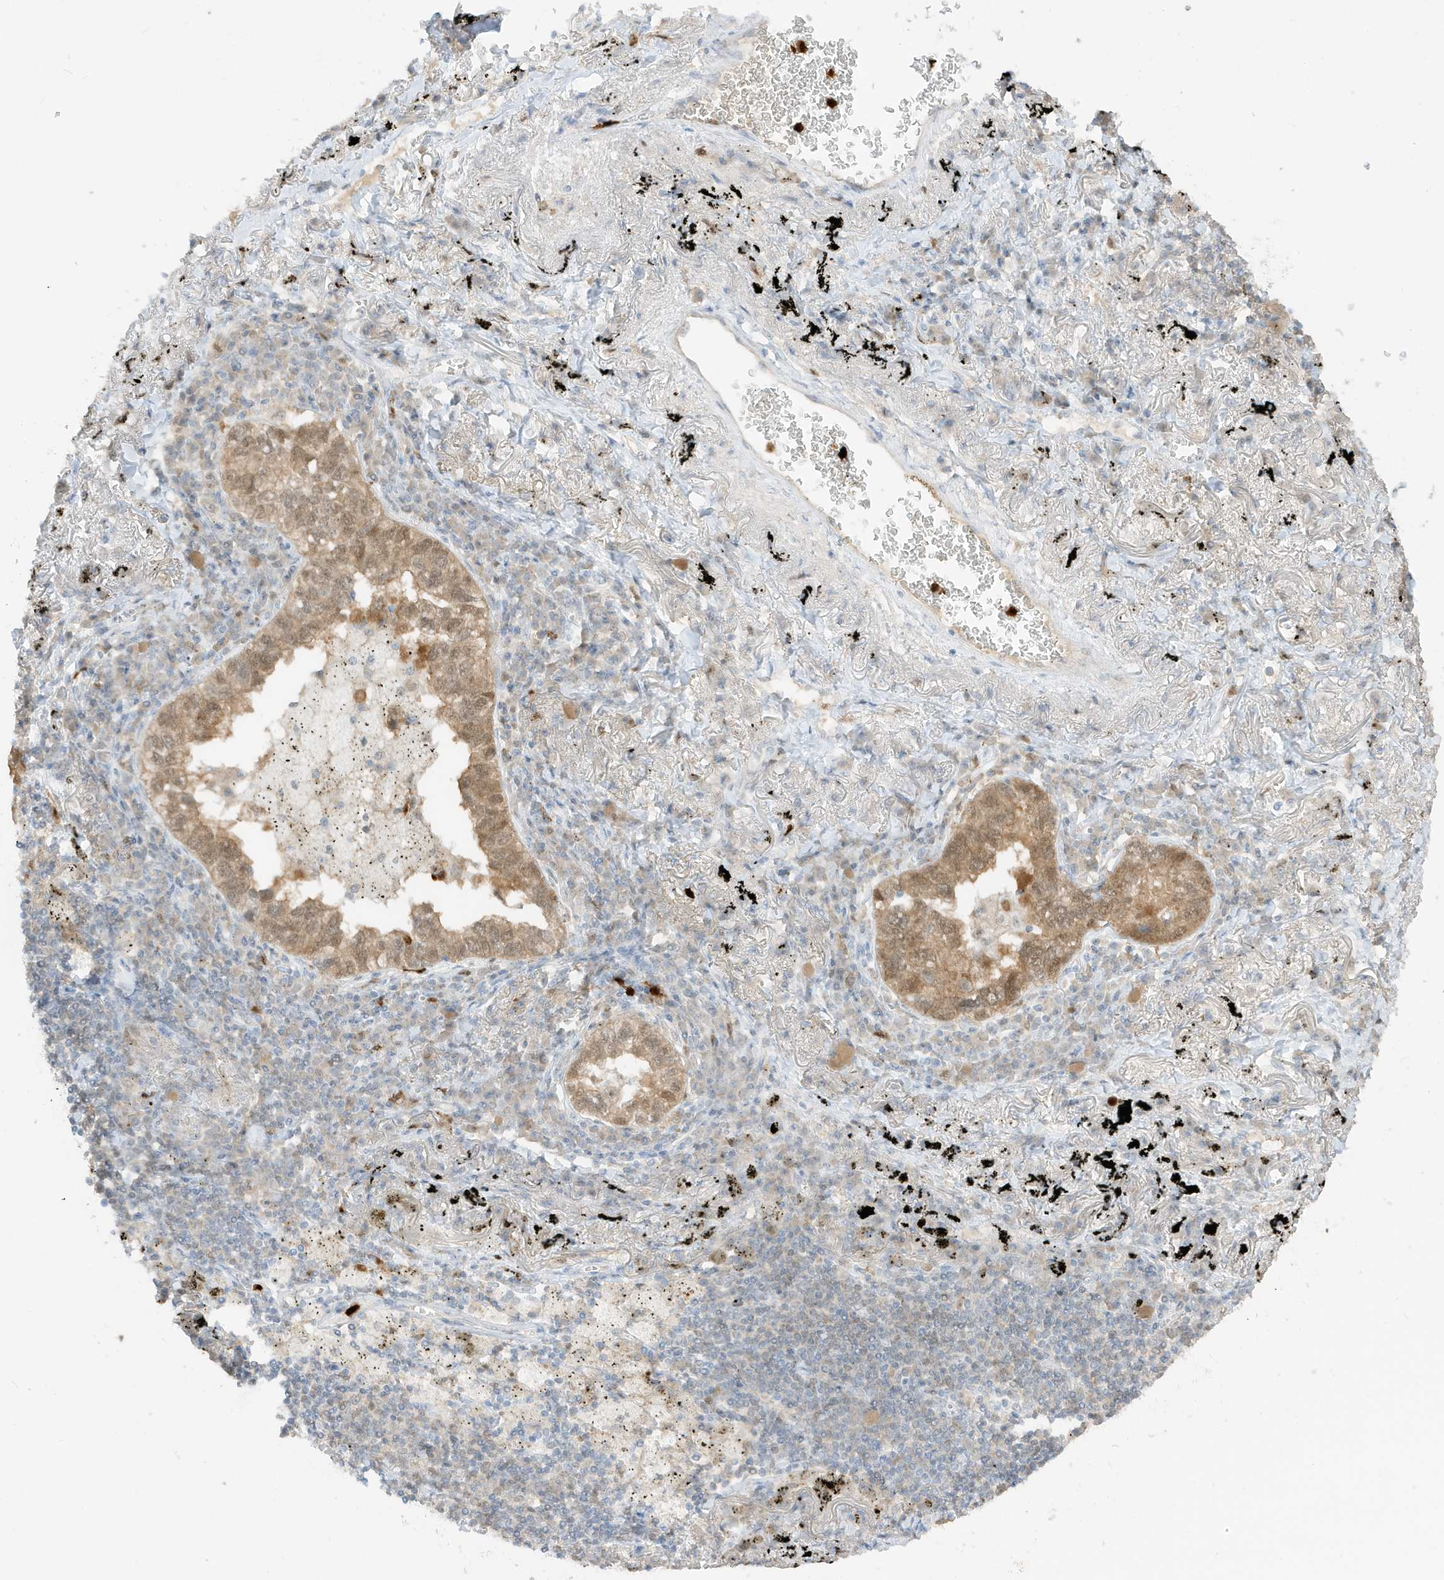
{"staining": {"intensity": "moderate", "quantity": ">75%", "location": "cytoplasmic/membranous,nuclear"}, "tissue": "lung cancer", "cell_type": "Tumor cells", "image_type": "cancer", "snomed": [{"axis": "morphology", "description": "Adenocarcinoma, NOS"}, {"axis": "topography", "description": "Lung"}], "caption": "Lung adenocarcinoma stained with a brown dye displays moderate cytoplasmic/membranous and nuclear positive staining in about >75% of tumor cells.", "gene": "GCA", "patient": {"sex": "male", "age": 65}}